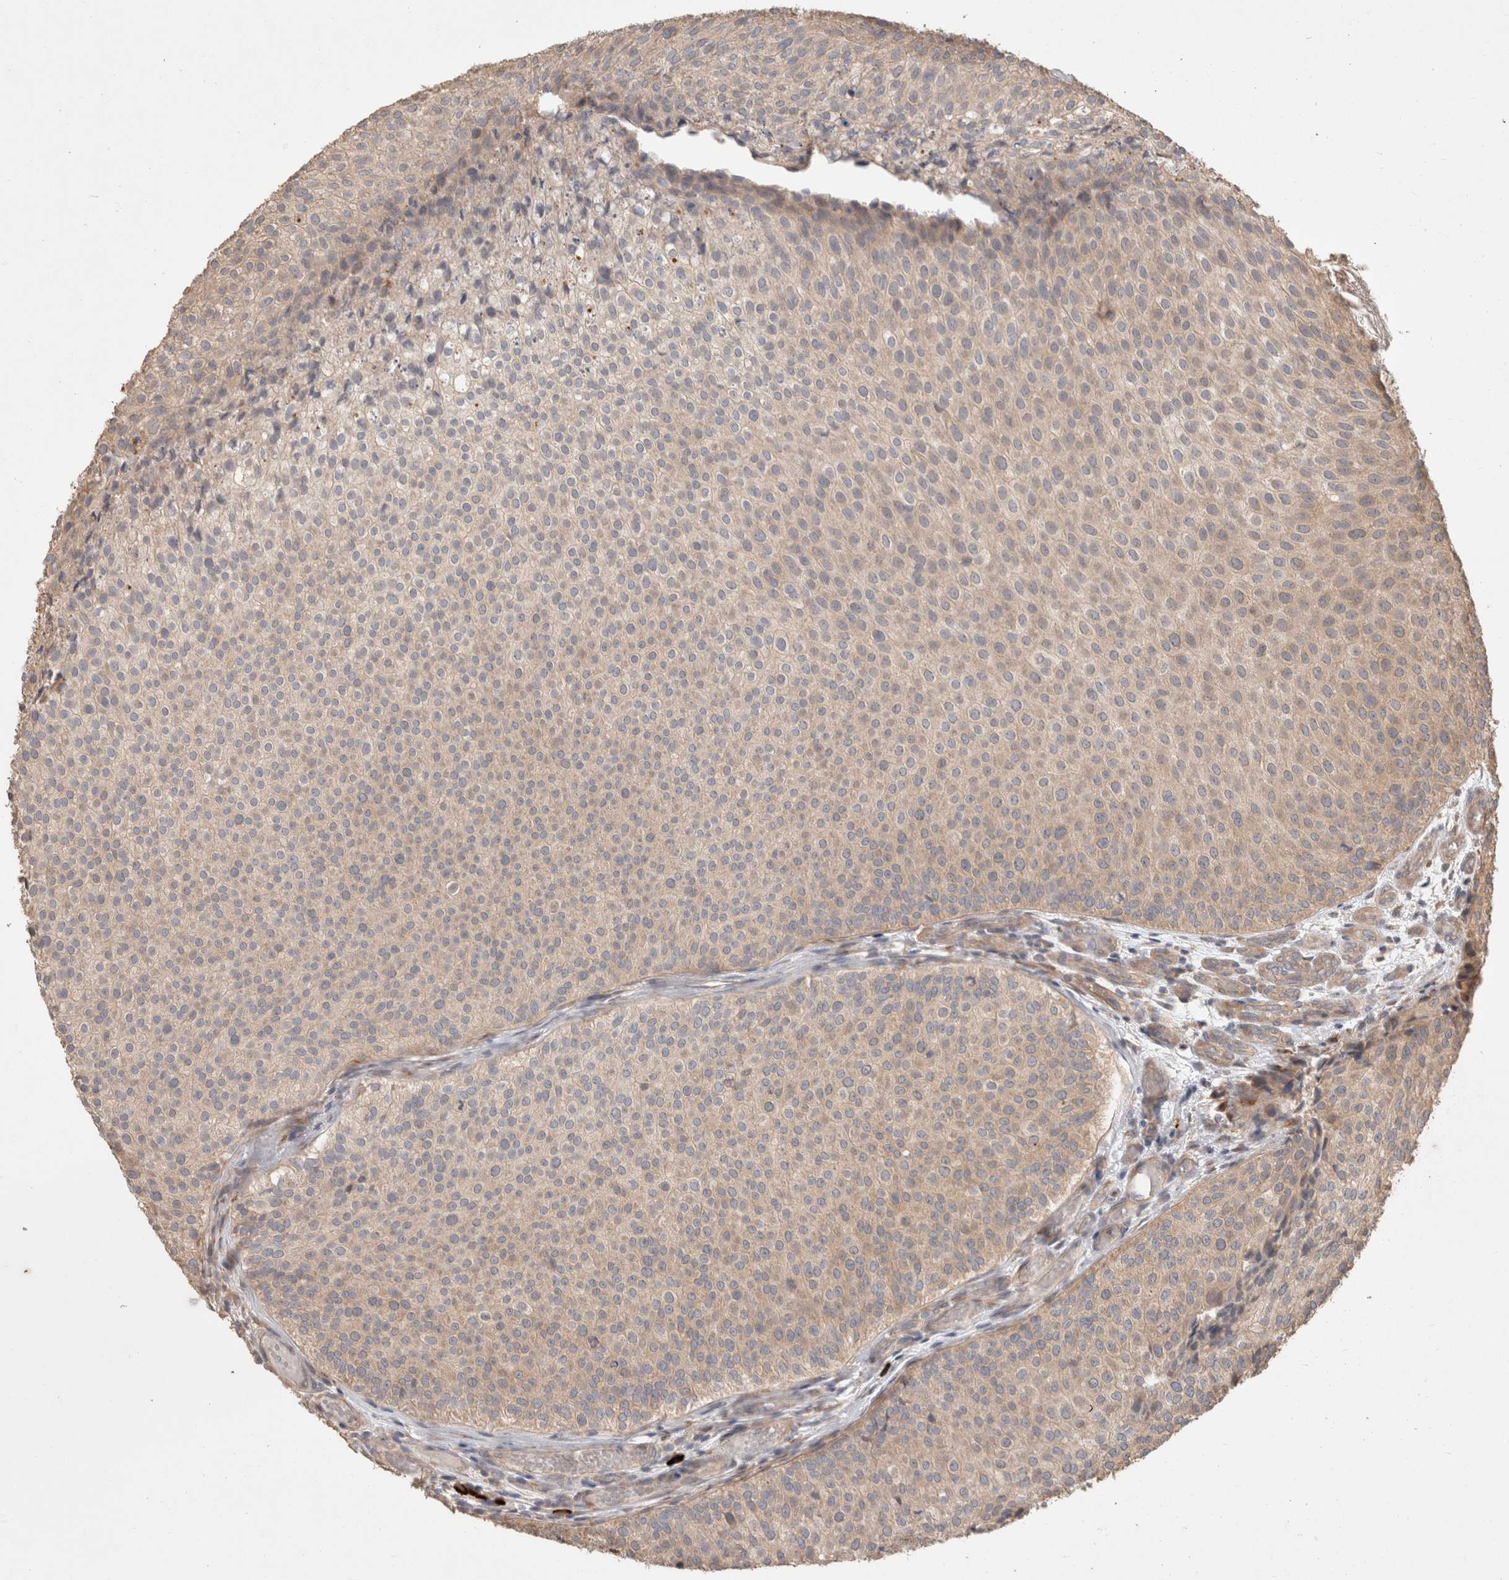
{"staining": {"intensity": "weak", "quantity": ">75%", "location": "cytoplasmic/membranous"}, "tissue": "urothelial cancer", "cell_type": "Tumor cells", "image_type": "cancer", "snomed": [{"axis": "morphology", "description": "Urothelial carcinoma, Low grade"}, {"axis": "topography", "description": "Urinary bladder"}], "caption": "This image shows urothelial carcinoma (low-grade) stained with immunohistochemistry to label a protein in brown. The cytoplasmic/membranous of tumor cells show weak positivity for the protein. Nuclei are counter-stained blue.", "gene": "HROB", "patient": {"sex": "male", "age": 86}}